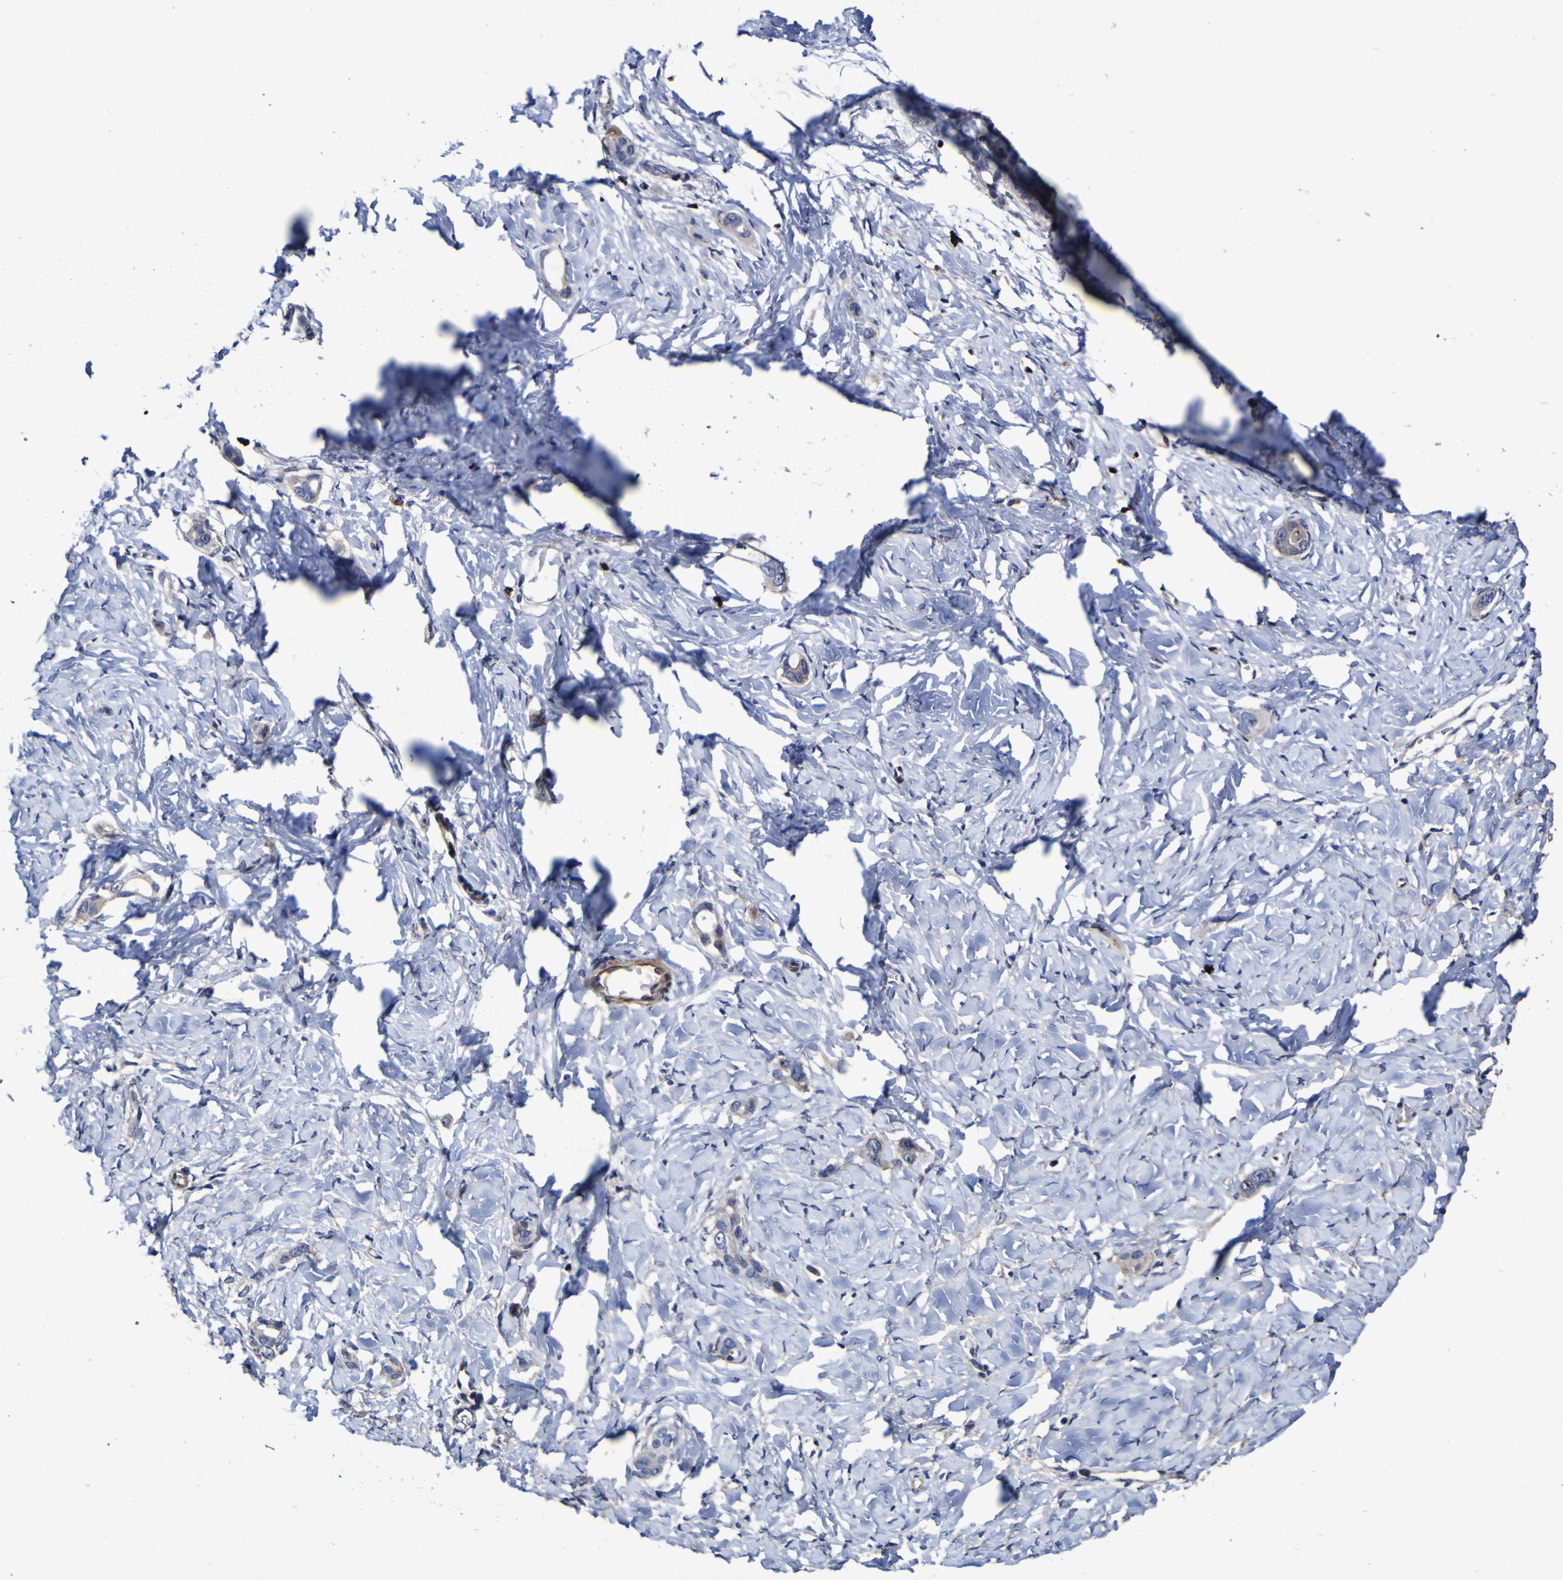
{"staining": {"intensity": "negative", "quantity": "none", "location": "none"}, "tissue": "stomach cancer", "cell_type": "Tumor cells", "image_type": "cancer", "snomed": [{"axis": "morphology", "description": "Adenocarcinoma, NOS"}, {"axis": "topography", "description": "Stomach"}], "caption": "This is a photomicrograph of immunohistochemistry (IHC) staining of adenocarcinoma (stomach), which shows no staining in tumor cells. Nuclei are stained in blue.", "gene": "MGLL", "patient": {"sex": "female", "age": 75}}